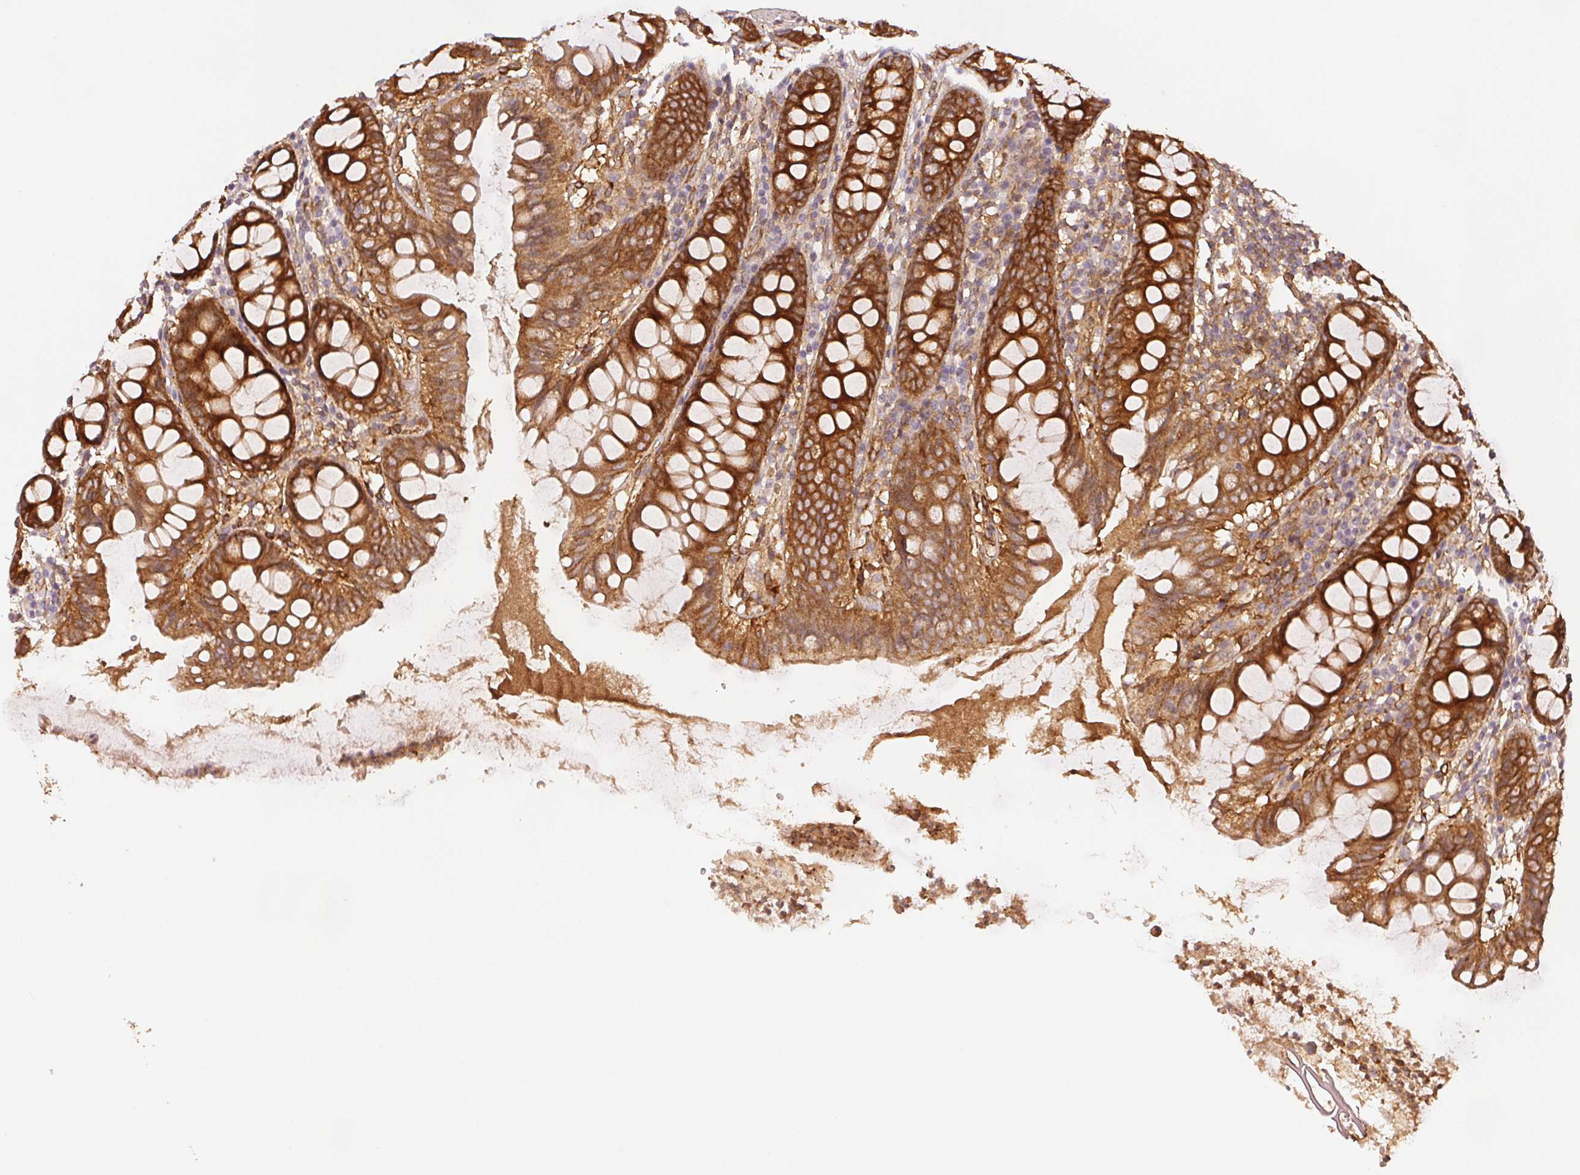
{"staining": {"intensity": "moderate", "quantity": ">75%", "location": "cytoplasmic/membranous"}, "tissue": "colon", "cell_type": "Endothelial cells", "image_type": "normal", "snomed": [{"axis": "morphology", "description": "Normal tissue, NOS"}, {"axis": "topography", "description": "Colon"}], "caption": "Colon stained with IHC demonstrates moderate cytoplasmic/membranous expression in approximately >75% of endothelial cells. Immunohistochemistry stains the protein in brown and the nuclei are stained blue.", "gene": "DIAPH2", "patient": {"sex": "female", "age": 84}}